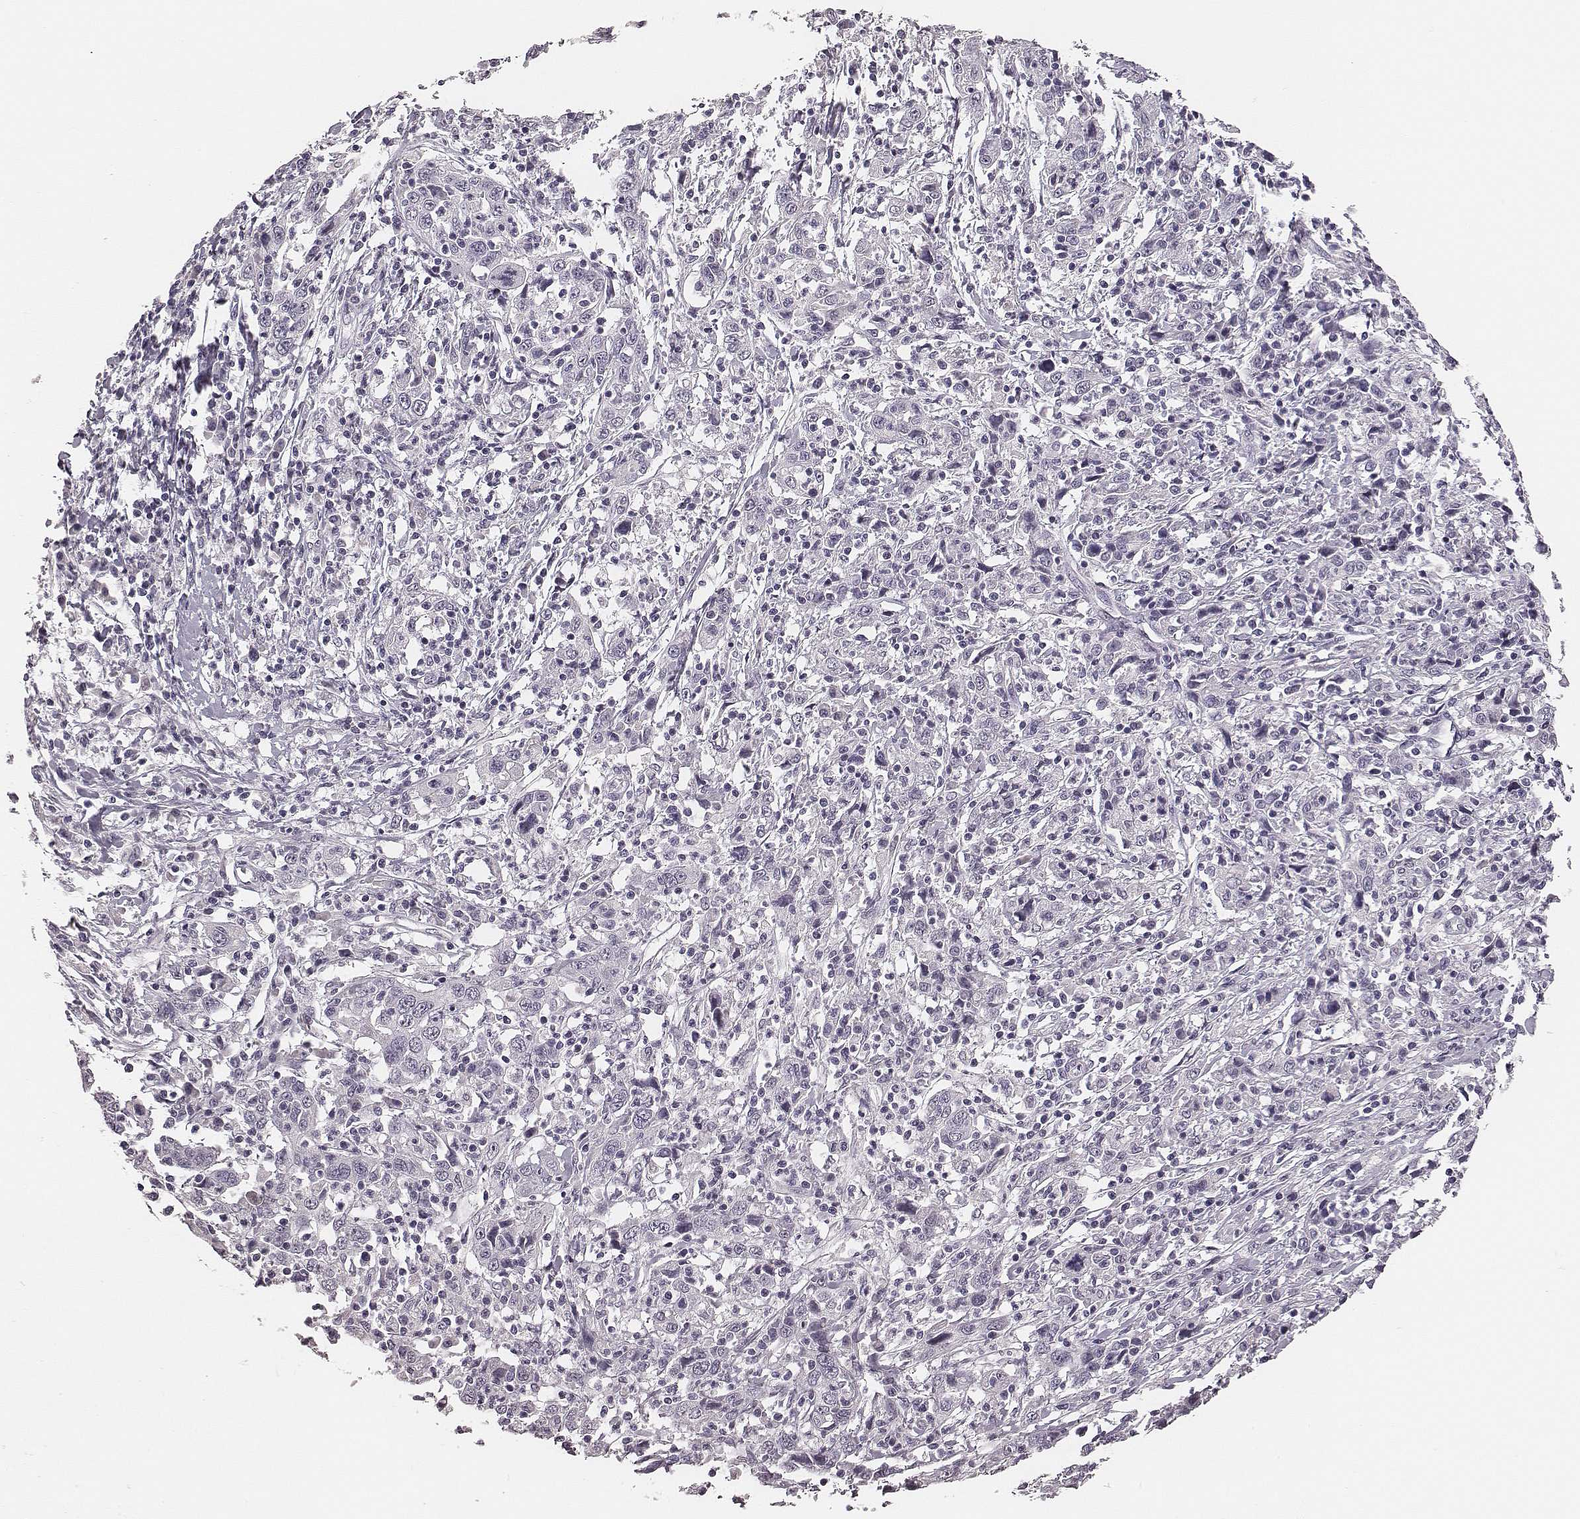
{"staining": {"intensity": "negative", "quantity": "none", "location": "none"}, "tissue": "cervical cancer", "cell_type": "Tumor cells", "image_type": "cancer", "snomed": [{"axis": "morphology", "description": "Squamous cell carcinoma, NOS"}, {"axis": "topography", "description": "Cervix"}], "caption": "Immunohistochemical staining of cervical cancer (squamous cell carcinoma) reveals no significant expression in tumor cells.", "gene": "CSHL1", "patient": {"sex": "female", "age": 46}}